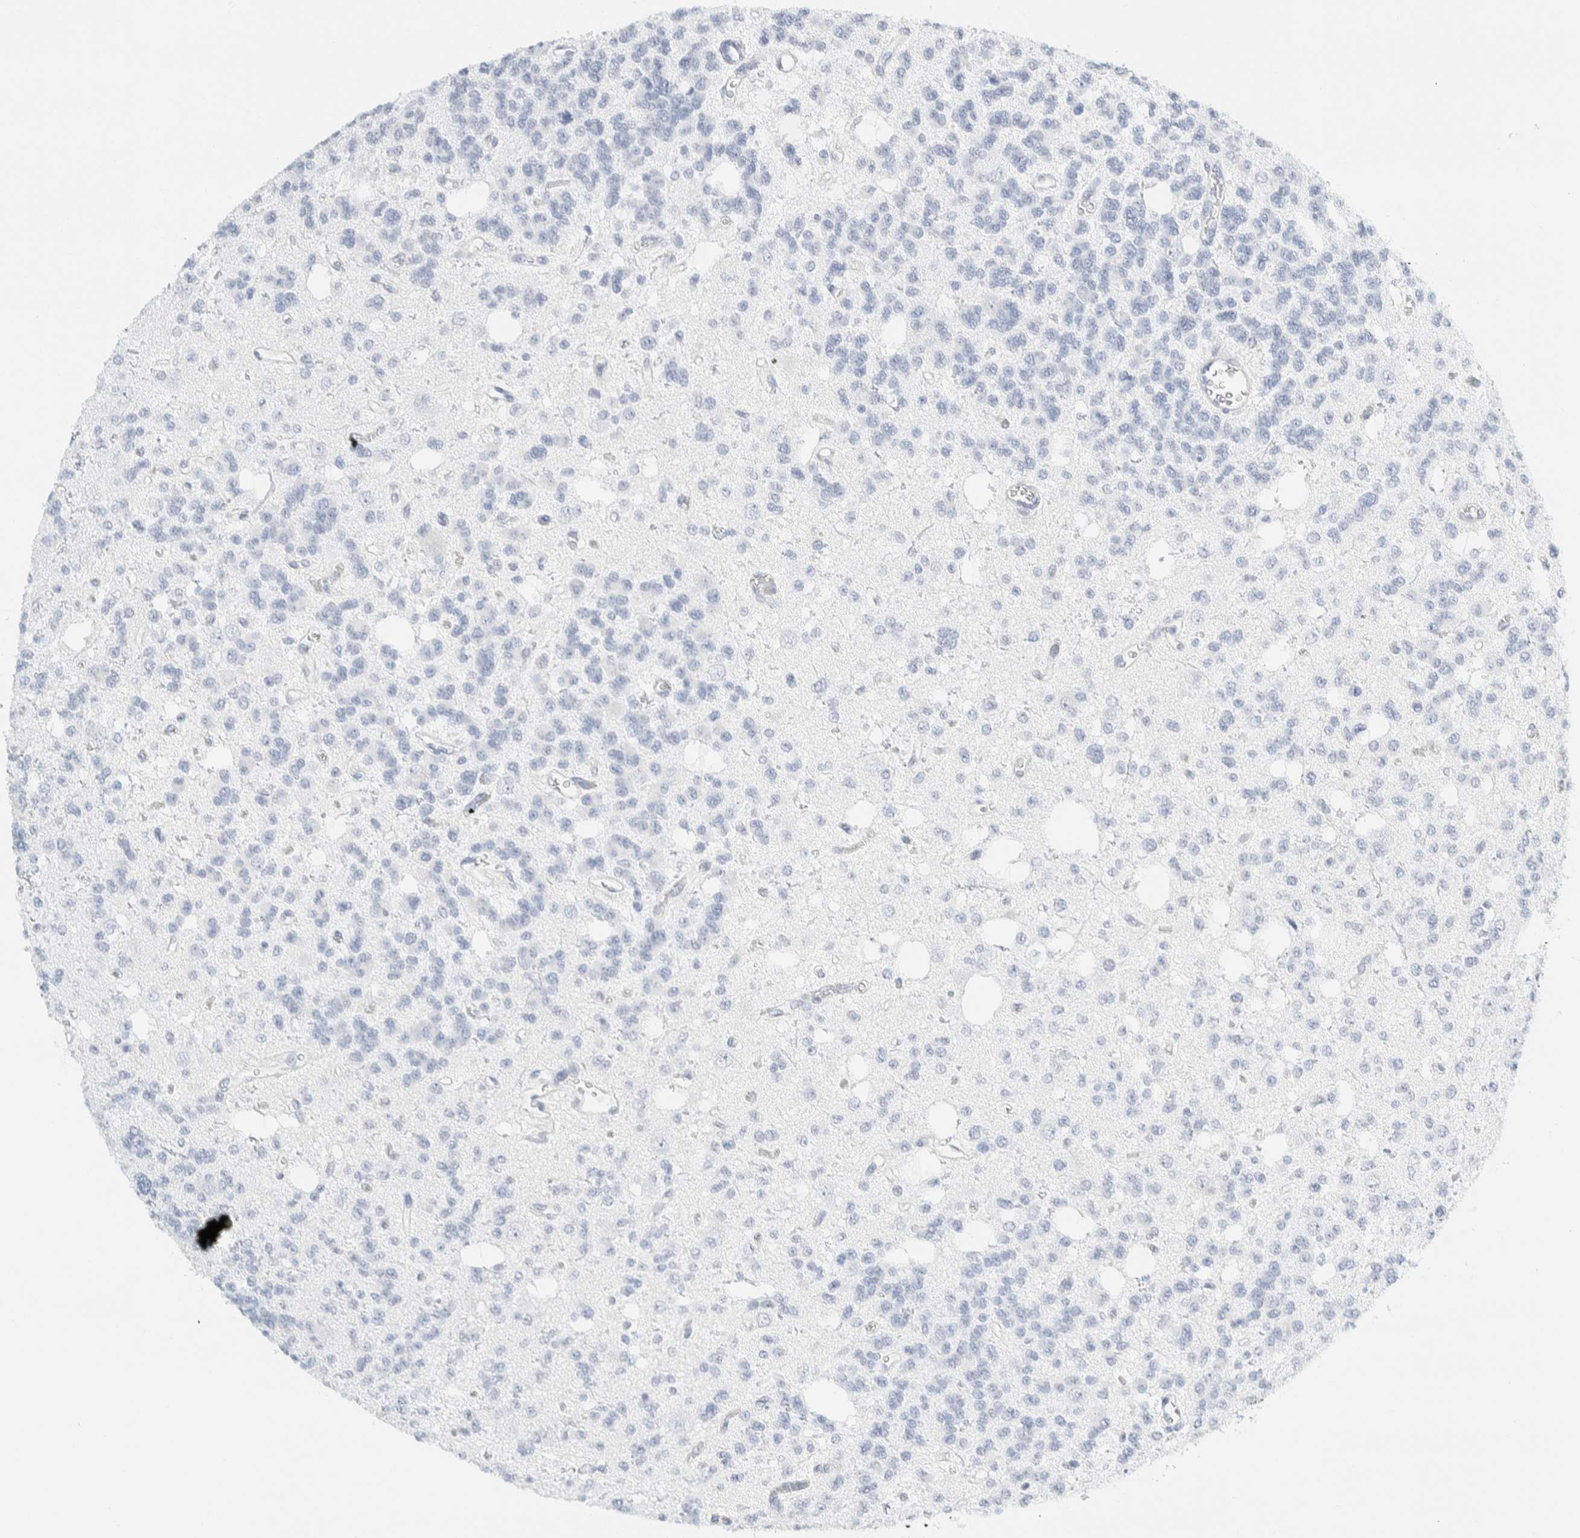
{"staining": {"intensity": "negative", "quantity": "none", "location": "none"}, "tissue": "glioma", "cell_type": "Tumor cells", "image_type": "cancer", "snomed": [{"axis": "morphology", "description": "Glioma, malignant, Low grade"}, {"axis": "topography", "description": "Brain"}], "caption": "This is an immunohistochemistry (IHC) photomicrograph of human malignant glioma (low-grade). There is no positivity in tumor cells.", "gene": "ARHGAP27", "patient": {"sex": "male", "age": 38}}